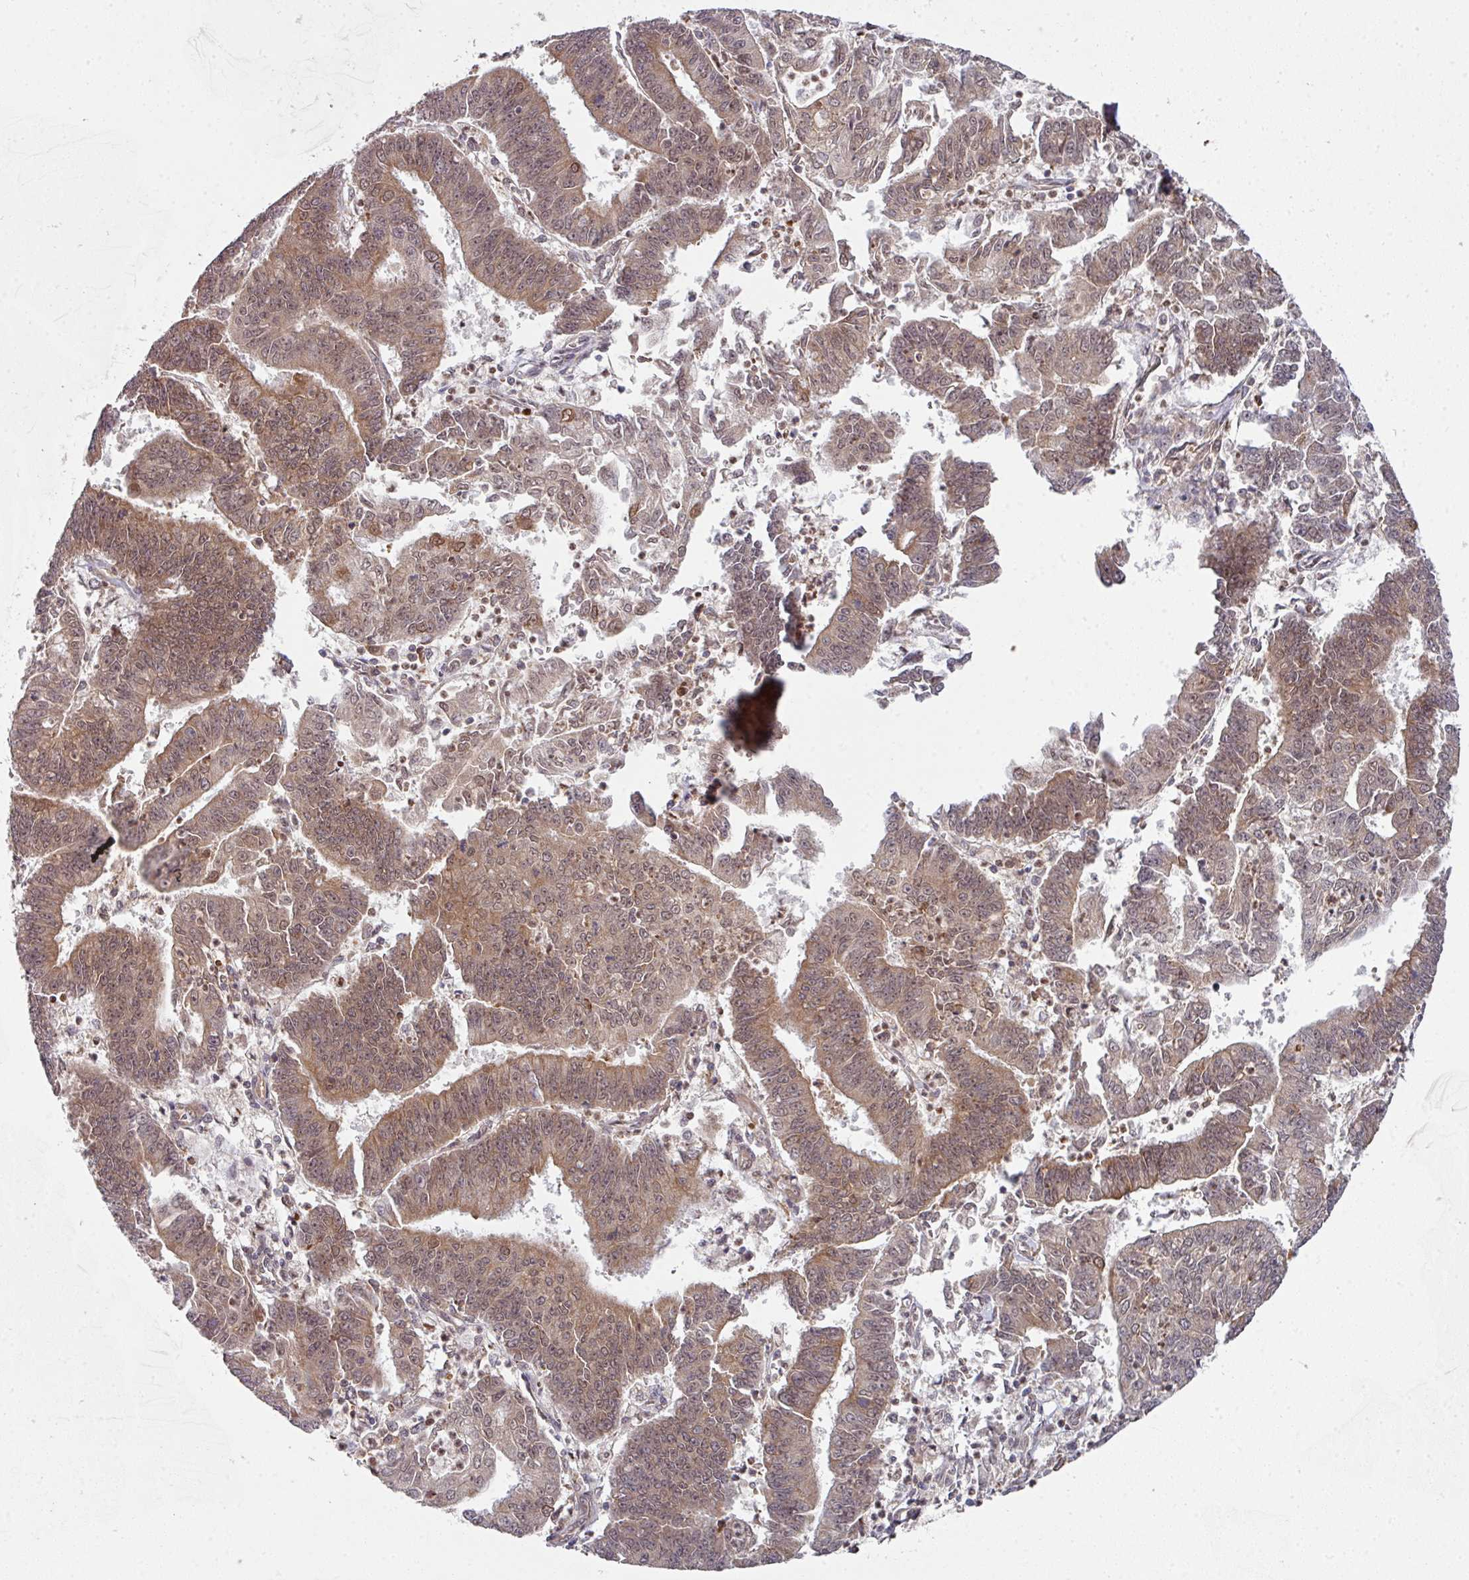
{"staining": {"intensity": "moderate", "quantity": ">75%", "location": "cytoplasmic/membranous,nuclear"}, "tissue": "endometrial cancer", "cell_type": "Tumor cells", "image_type": "cancer", "snomed": [{"axis": "morphology", "description": "Adenocarcinoma, NOS"}, {"axis": "topography", "description": "Endometrium"}], "caption": "An immunohistochemistry histopathology image of tumor tissue is shown. Protein staining in brown shows moderate cytoplasmic/membranous and nuclear positivity in endometrial cancer within tumor cells. (brown staining indicates protein expression, while blue staining denotes nuclei).", "gene": "CAMLG", "patient": {"sex": "female", "age": 73}}